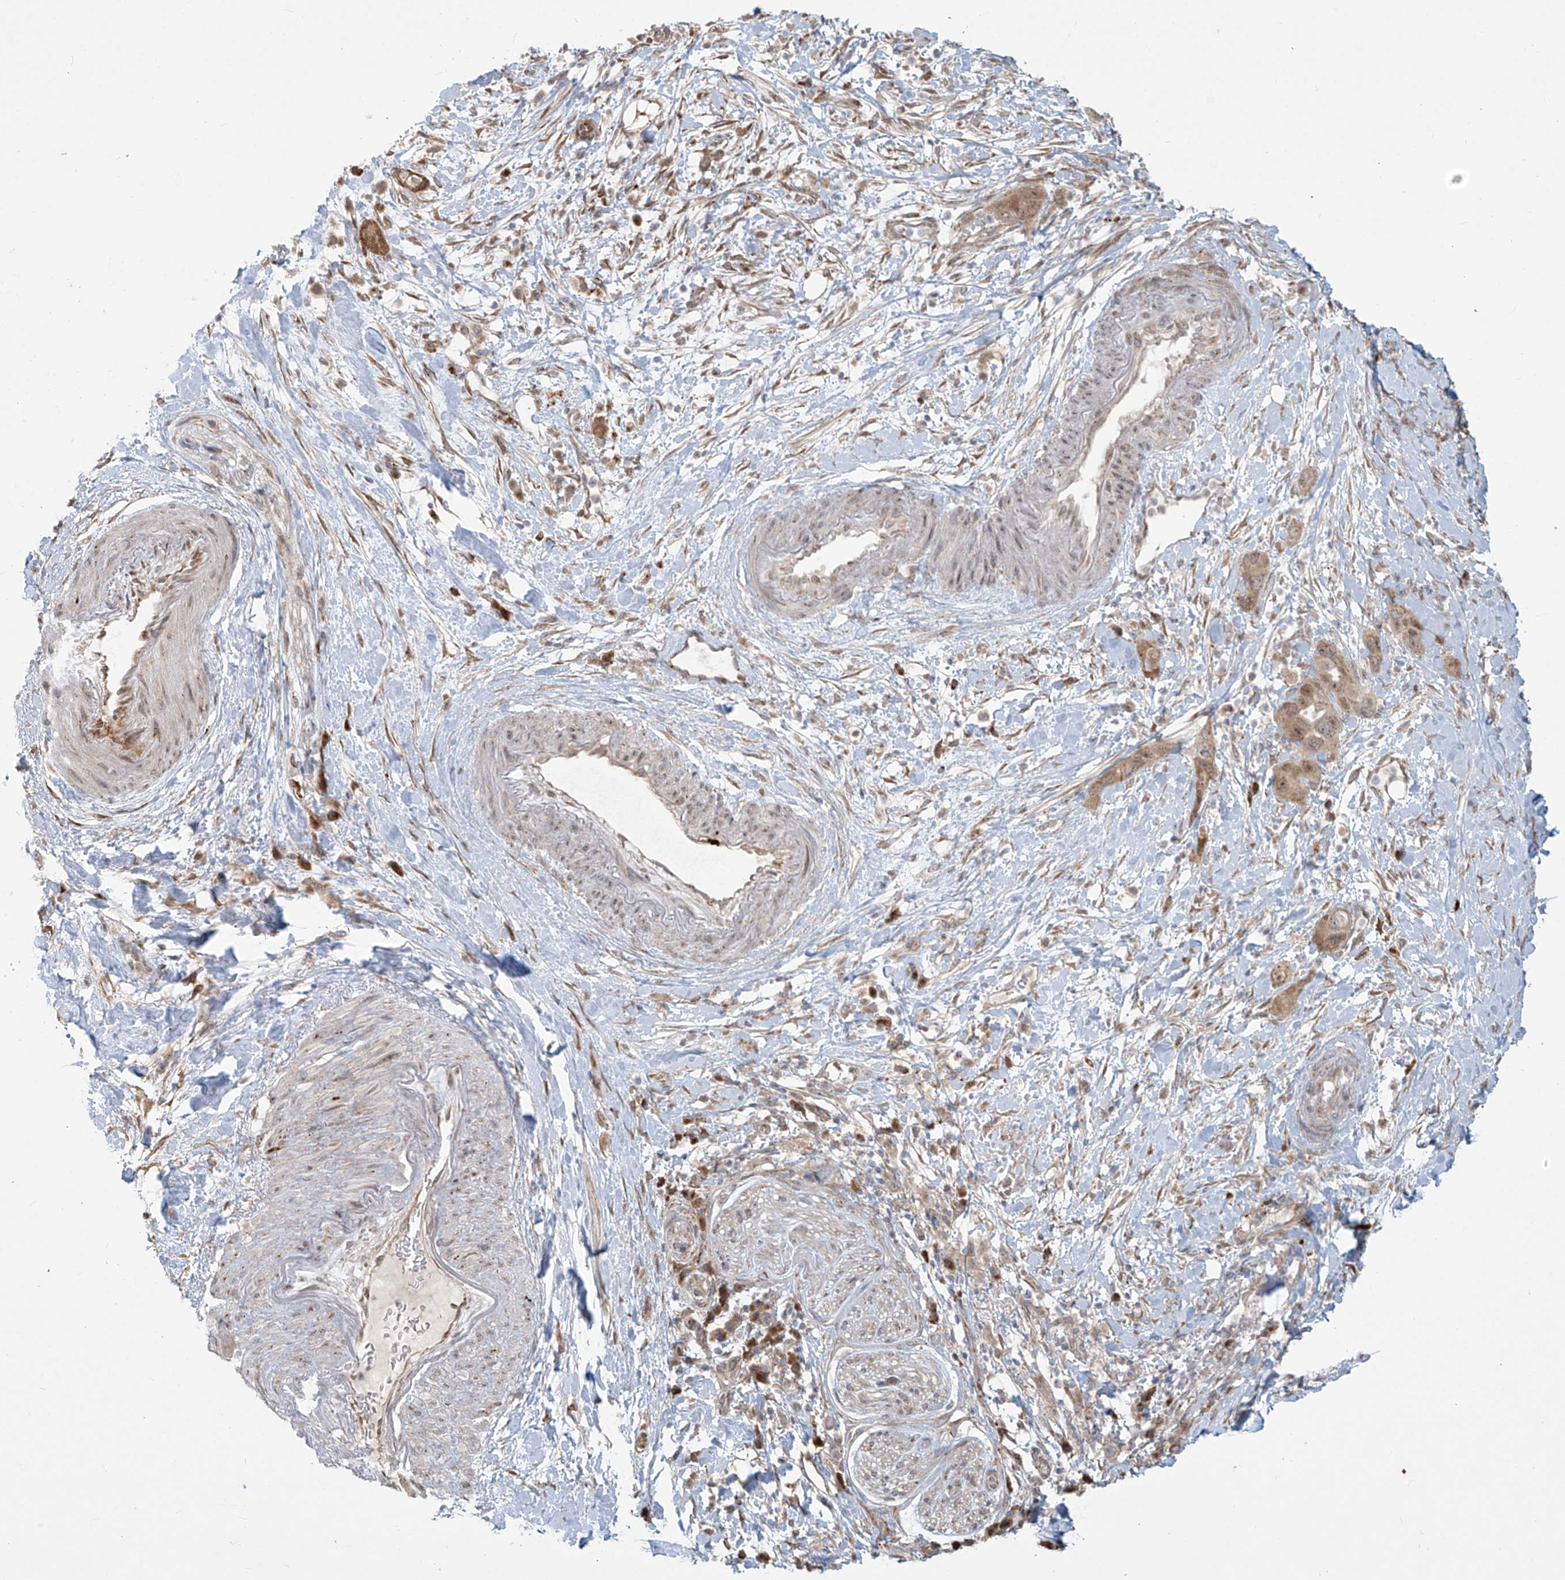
{"staining": {"intensity": "weak", "quantity": ">75%", "location": "cytoplasmic/membranous"}, "tissue": "pancreatic cancer", "cell_type": "Tumor cells", "image_type": "cancer", "snomed": [{"axis": "morphology", "description": "Adenocarcinoma, NOS"}, {"axis": "topography", "description": "Pancreas"}], "caption": "A high-resolution micrograph shows IHC staining of adenocarcinoma (pancreatic), which shows weak cytoplasmic/membranous positivity in approximately >75% of tumor cells.", "gene": "PLEKHM3", "patient": {"sex": "female", "age": 71}}